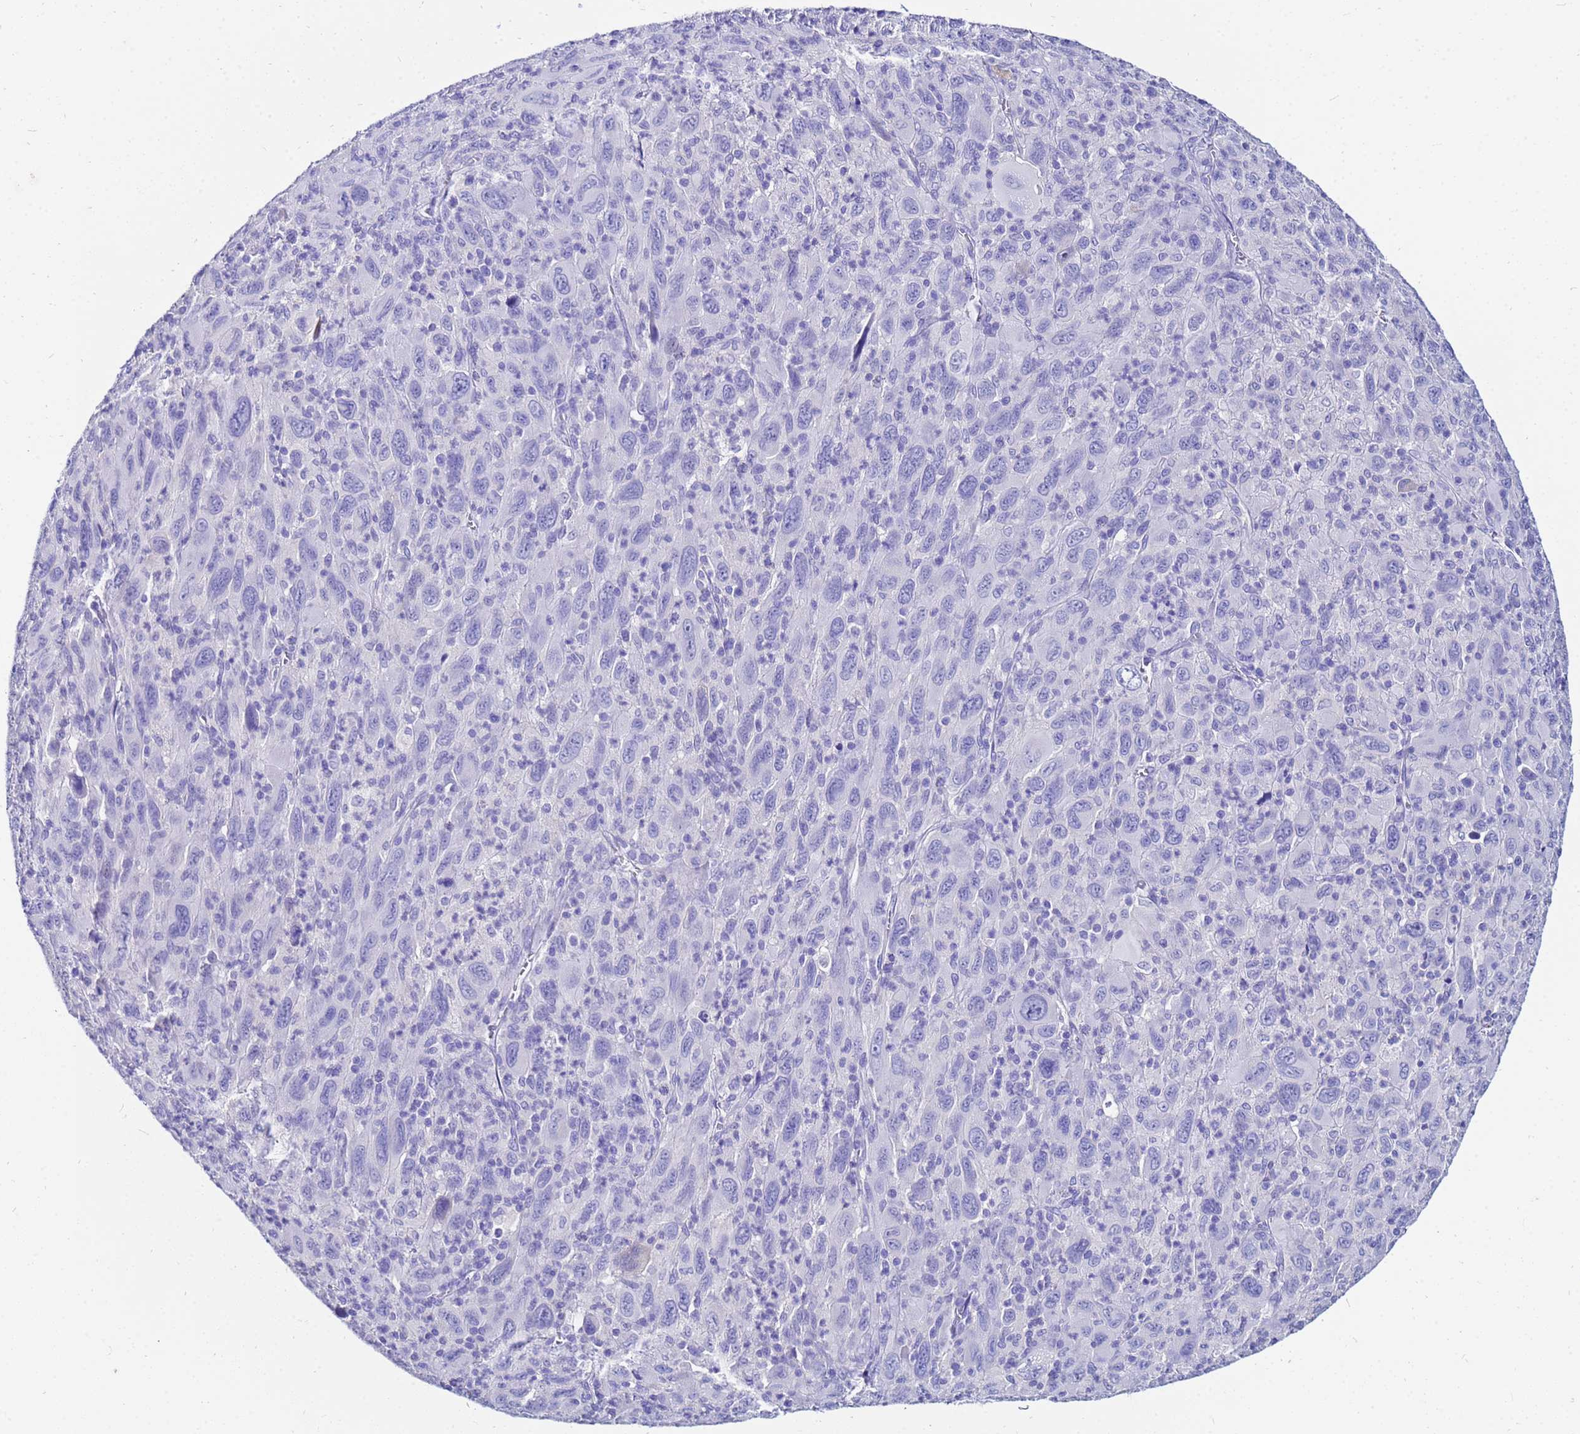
{"staining": {"intensity": "negative", "quantity": "none", "location": "none"}, "tissue": "melanoma", "cell_type": "Tumor cells", "image_type": "cancer", "snomed": [{"axis": "morphology", "description": "Malignant melanoma, Metastatic site"}, {"axis": "topography", "description": "Skin"}], "caption": "Immunohistochemistry (IHC) photomicrograph of malignant melanoma (metastatic site) stained for a protein (brown), which displays no positivity in tumor cells. (DAB (3,3'-diaminobenzidine) immunohistochemistry visualized using brightfield microscopy, high magnification).", "gene": "PPP1R14C", "patient": {"sex": "female", "age": 56}}